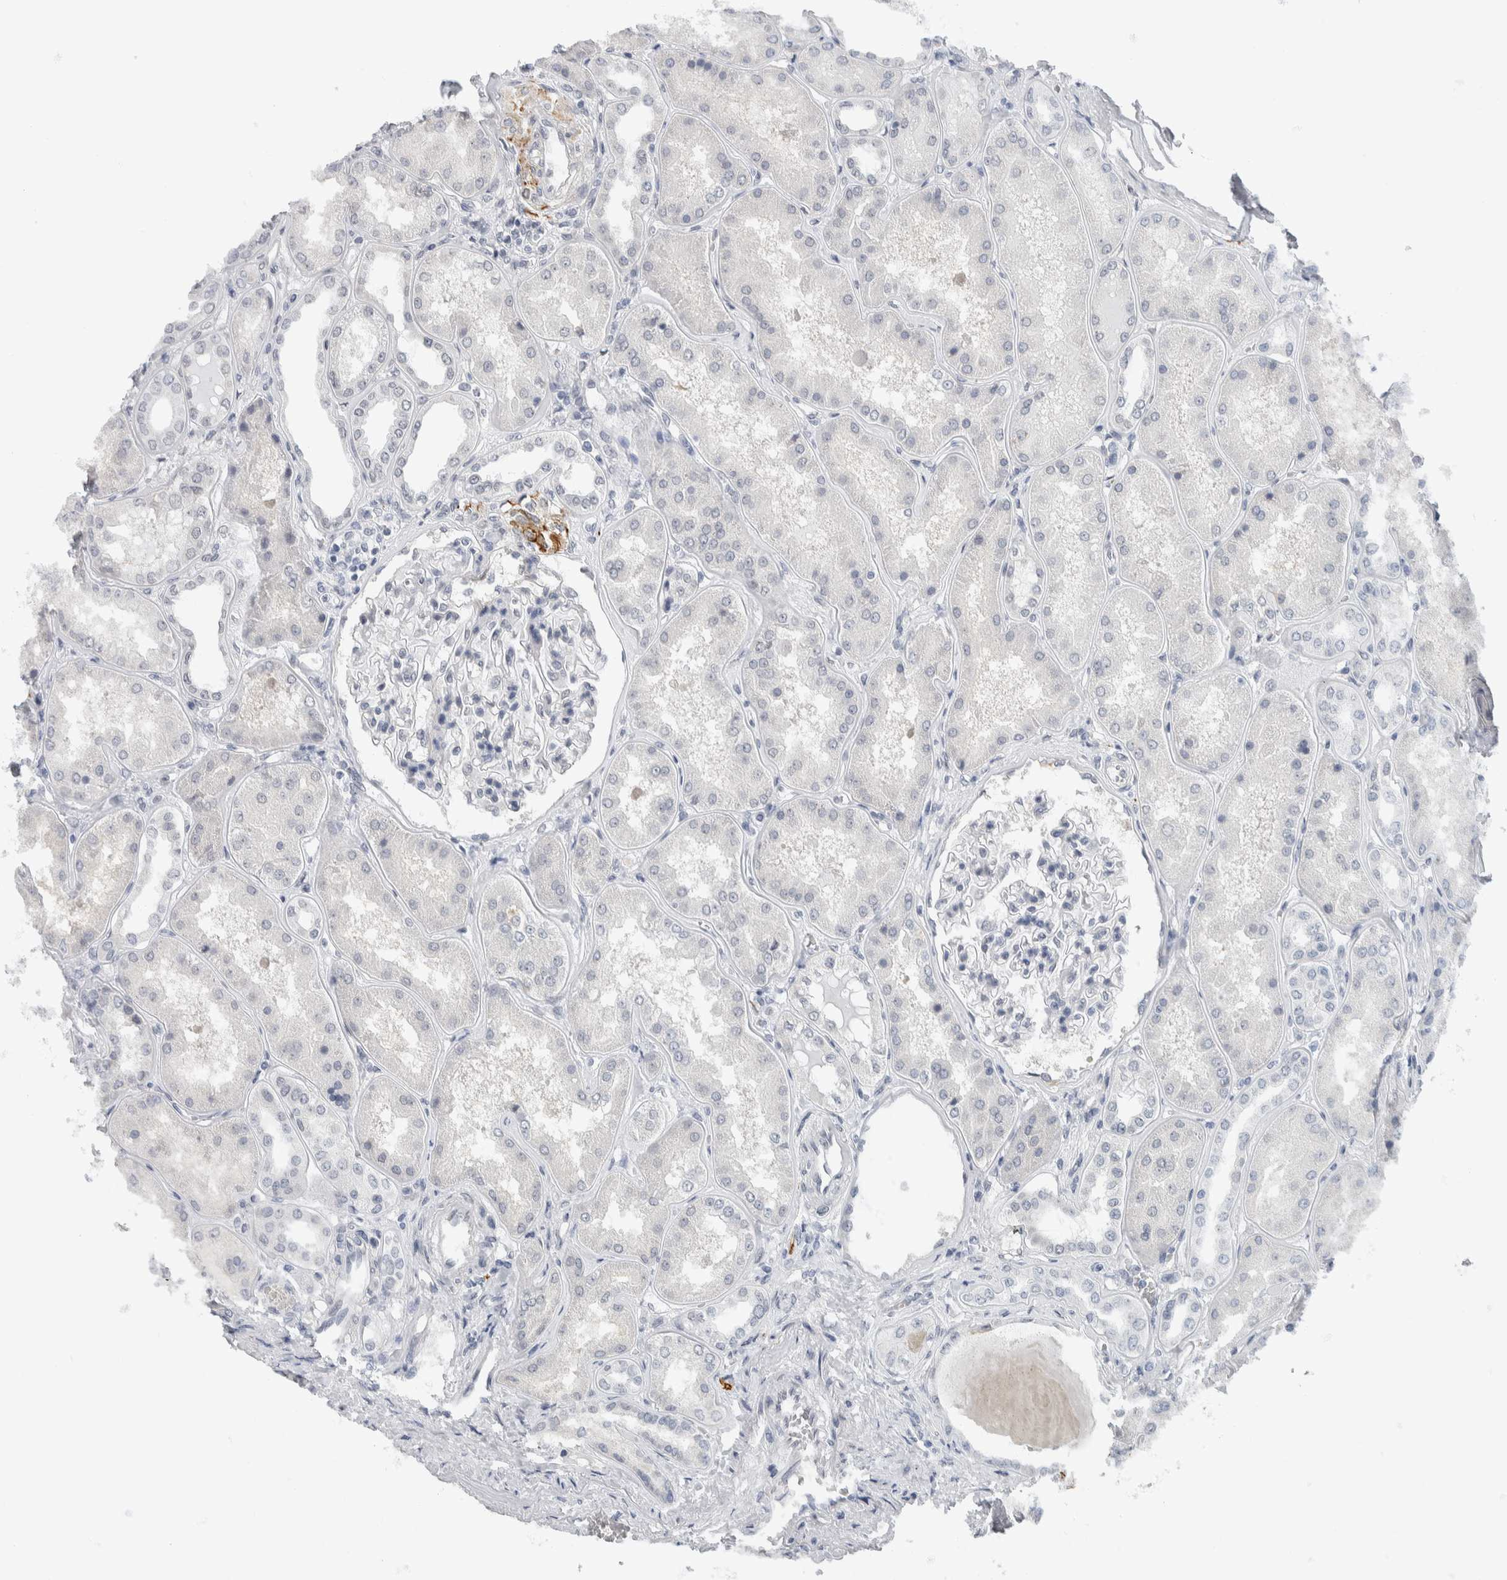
{"staining": {"intensity": "negative", "quantity": "none", "location": "none"}, "tissue": "kidney", "cell_type": "Cells in glomeruli", "image_type": "normal", "snomed": [{"axis": "morphology", "description": "Normal tissue, NOS"}, {"axis": "topography", "description": "Kidney"}], "caption": "Cells in glomeruli show no significant staining in normal kidney.", "gene": "NEFM", "patient": {"sex": "female", "age": 56}}